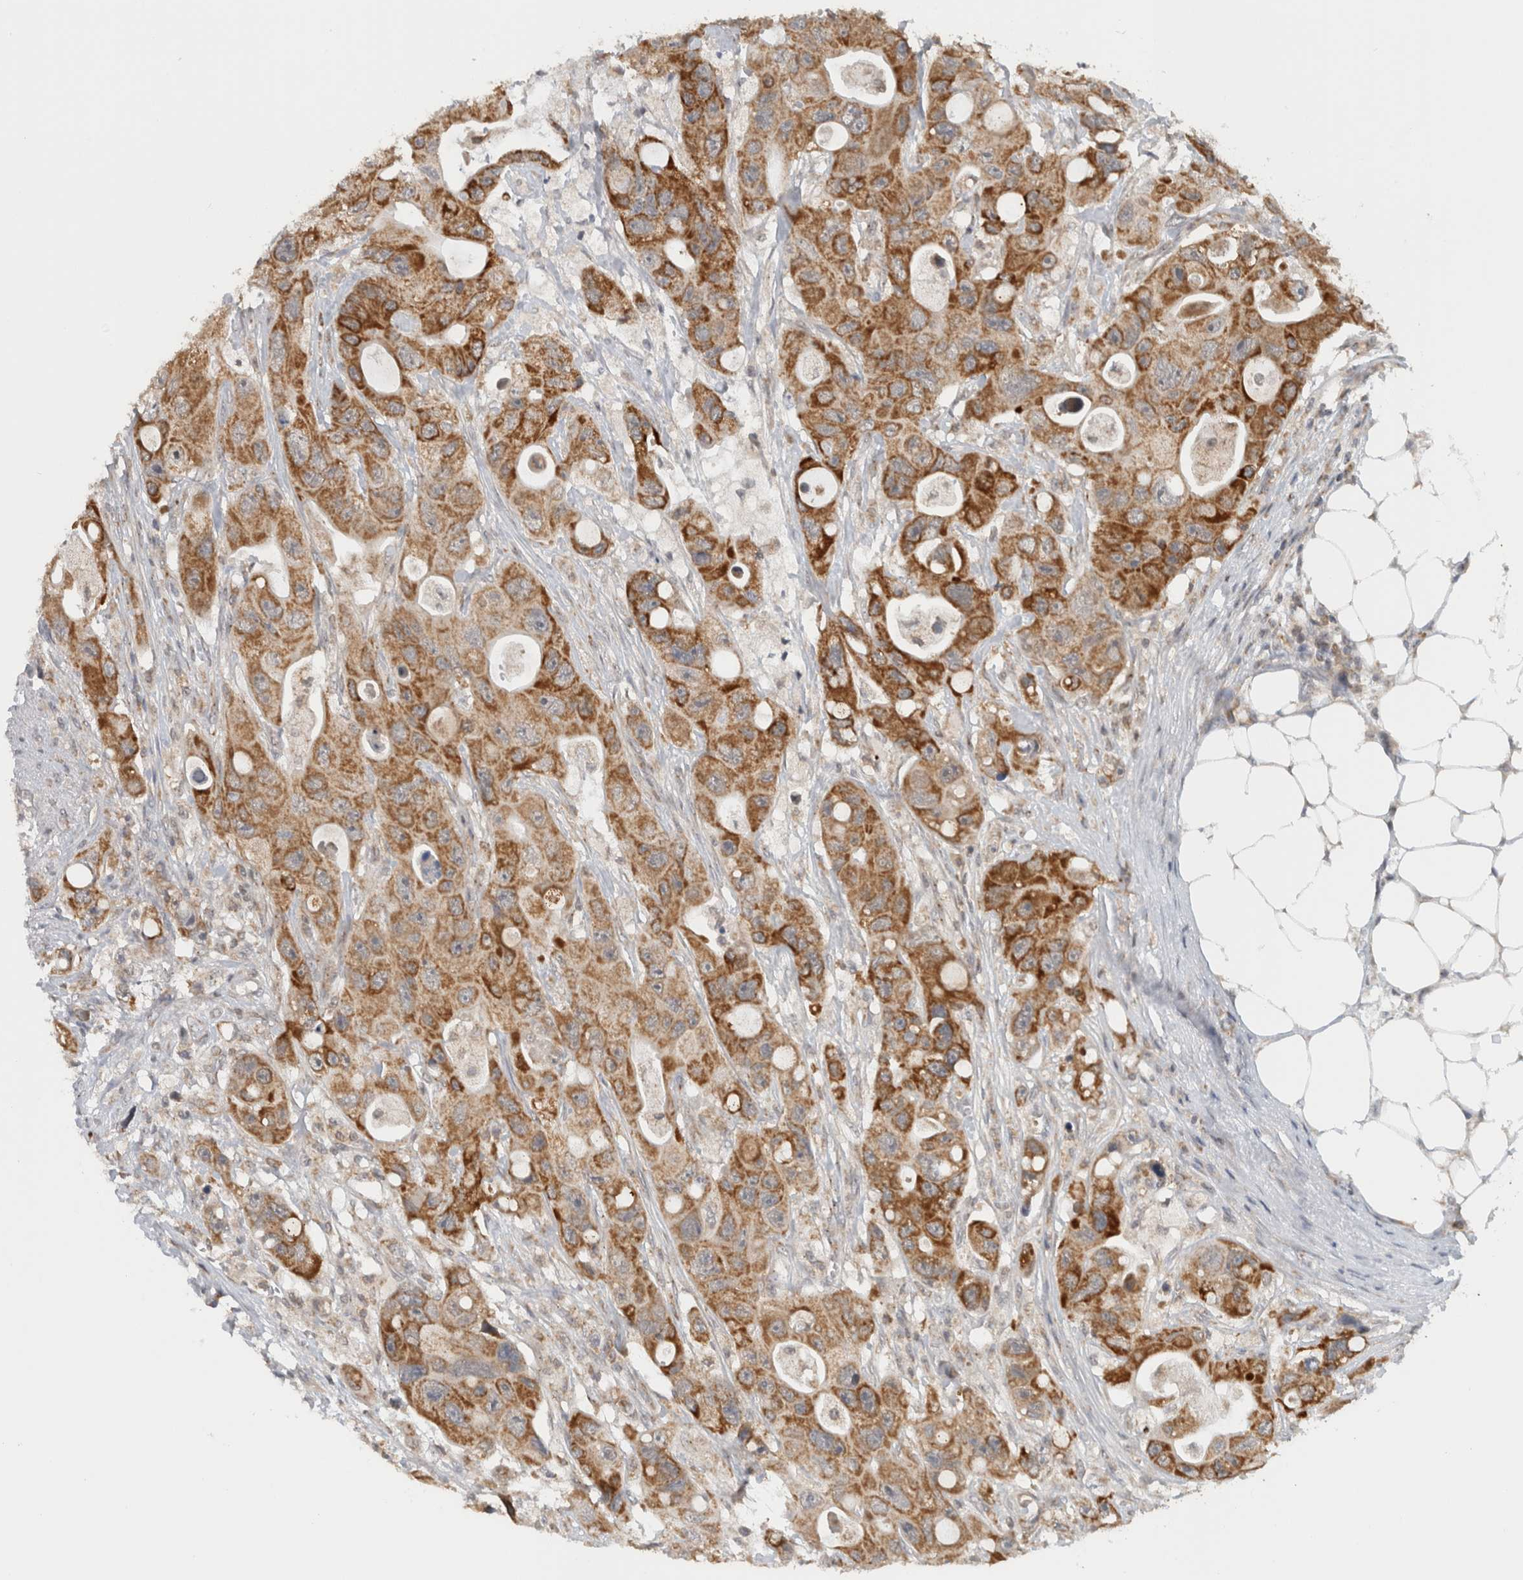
{"staining": {"intensity": "moderate", "quantity": ">75%", "location": "cytoplasmic/membranous"}, "tissue": "colorectal cancer", "cell_type": "Tumor cells", "image_type": "cancer", "snomed": [{"axis": "morphology", "description": "Adenocarcinoma, NOS"}, {"axis": "topography", "description": "Colon"}], "caption": "There is medium levels of moderate cytoplasmic/membranous expression in tumor cells of colorectal cancer (adenocarcinoma), as demonstrated by immunohistochemical staining (brown color).", "gene": "CMC2", "patient": {"sex": "female", "age": 46}}